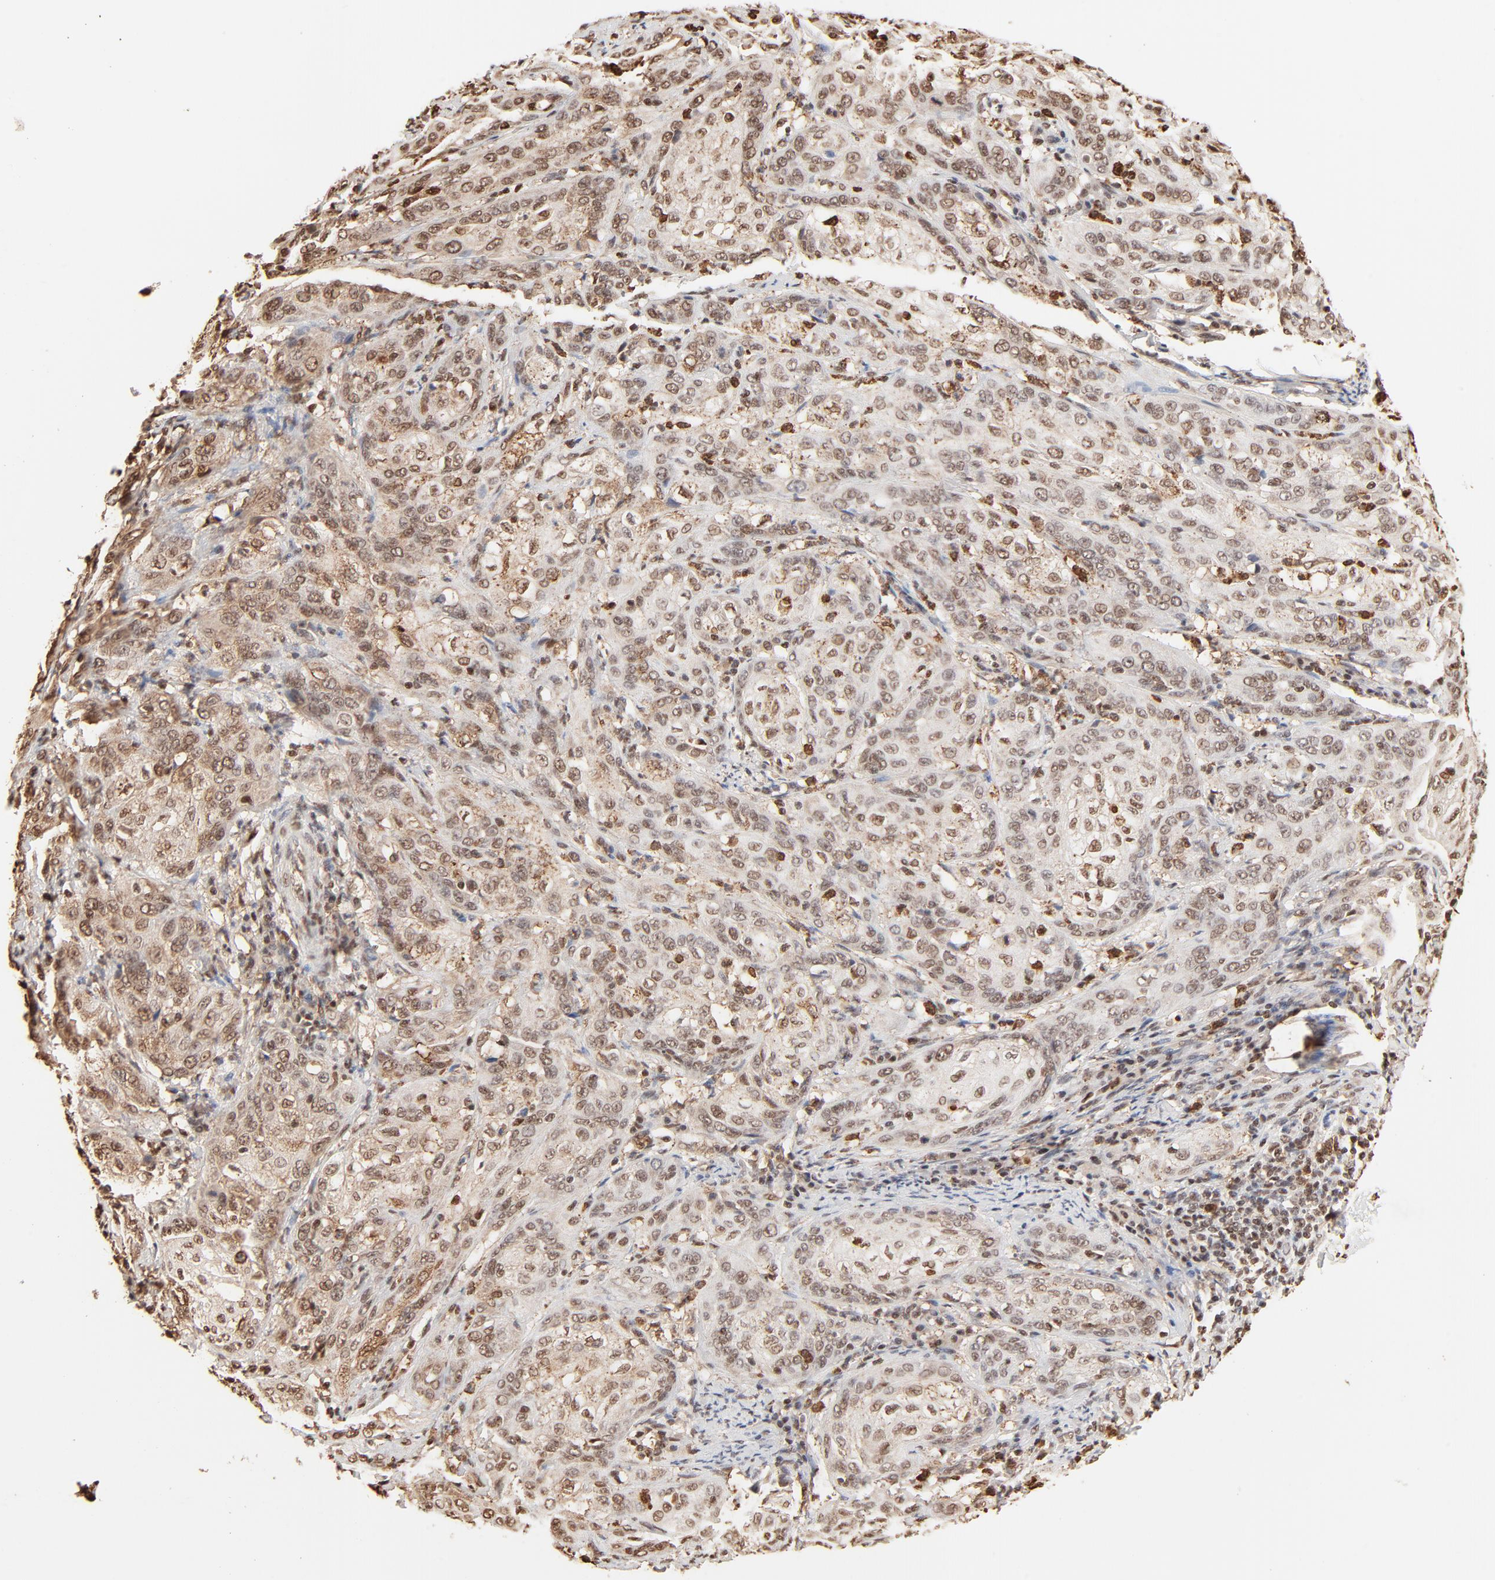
{"staining": {"intensity": "strong", "quantity": ">75%", "location": "nuclear"}, "tissue": "cervical cancer", "cell_type": "Tumor cells", "image_type": "cancer", "snomed": [{"axis": "morphology", "description": "Squamous cell carcinoma, NOS"}, {"axis": "topography", "description": "Cervix"}], "caption": "Immunohistochemistry micrograph of squamous cell carcinoma (cervical) stained for a protein (brown), which exhibits high levels of strong nuclear expression in about >75% of tumor cells.", "gene": "FAM50A", "patient": {"sex": "female", "age": 41}}